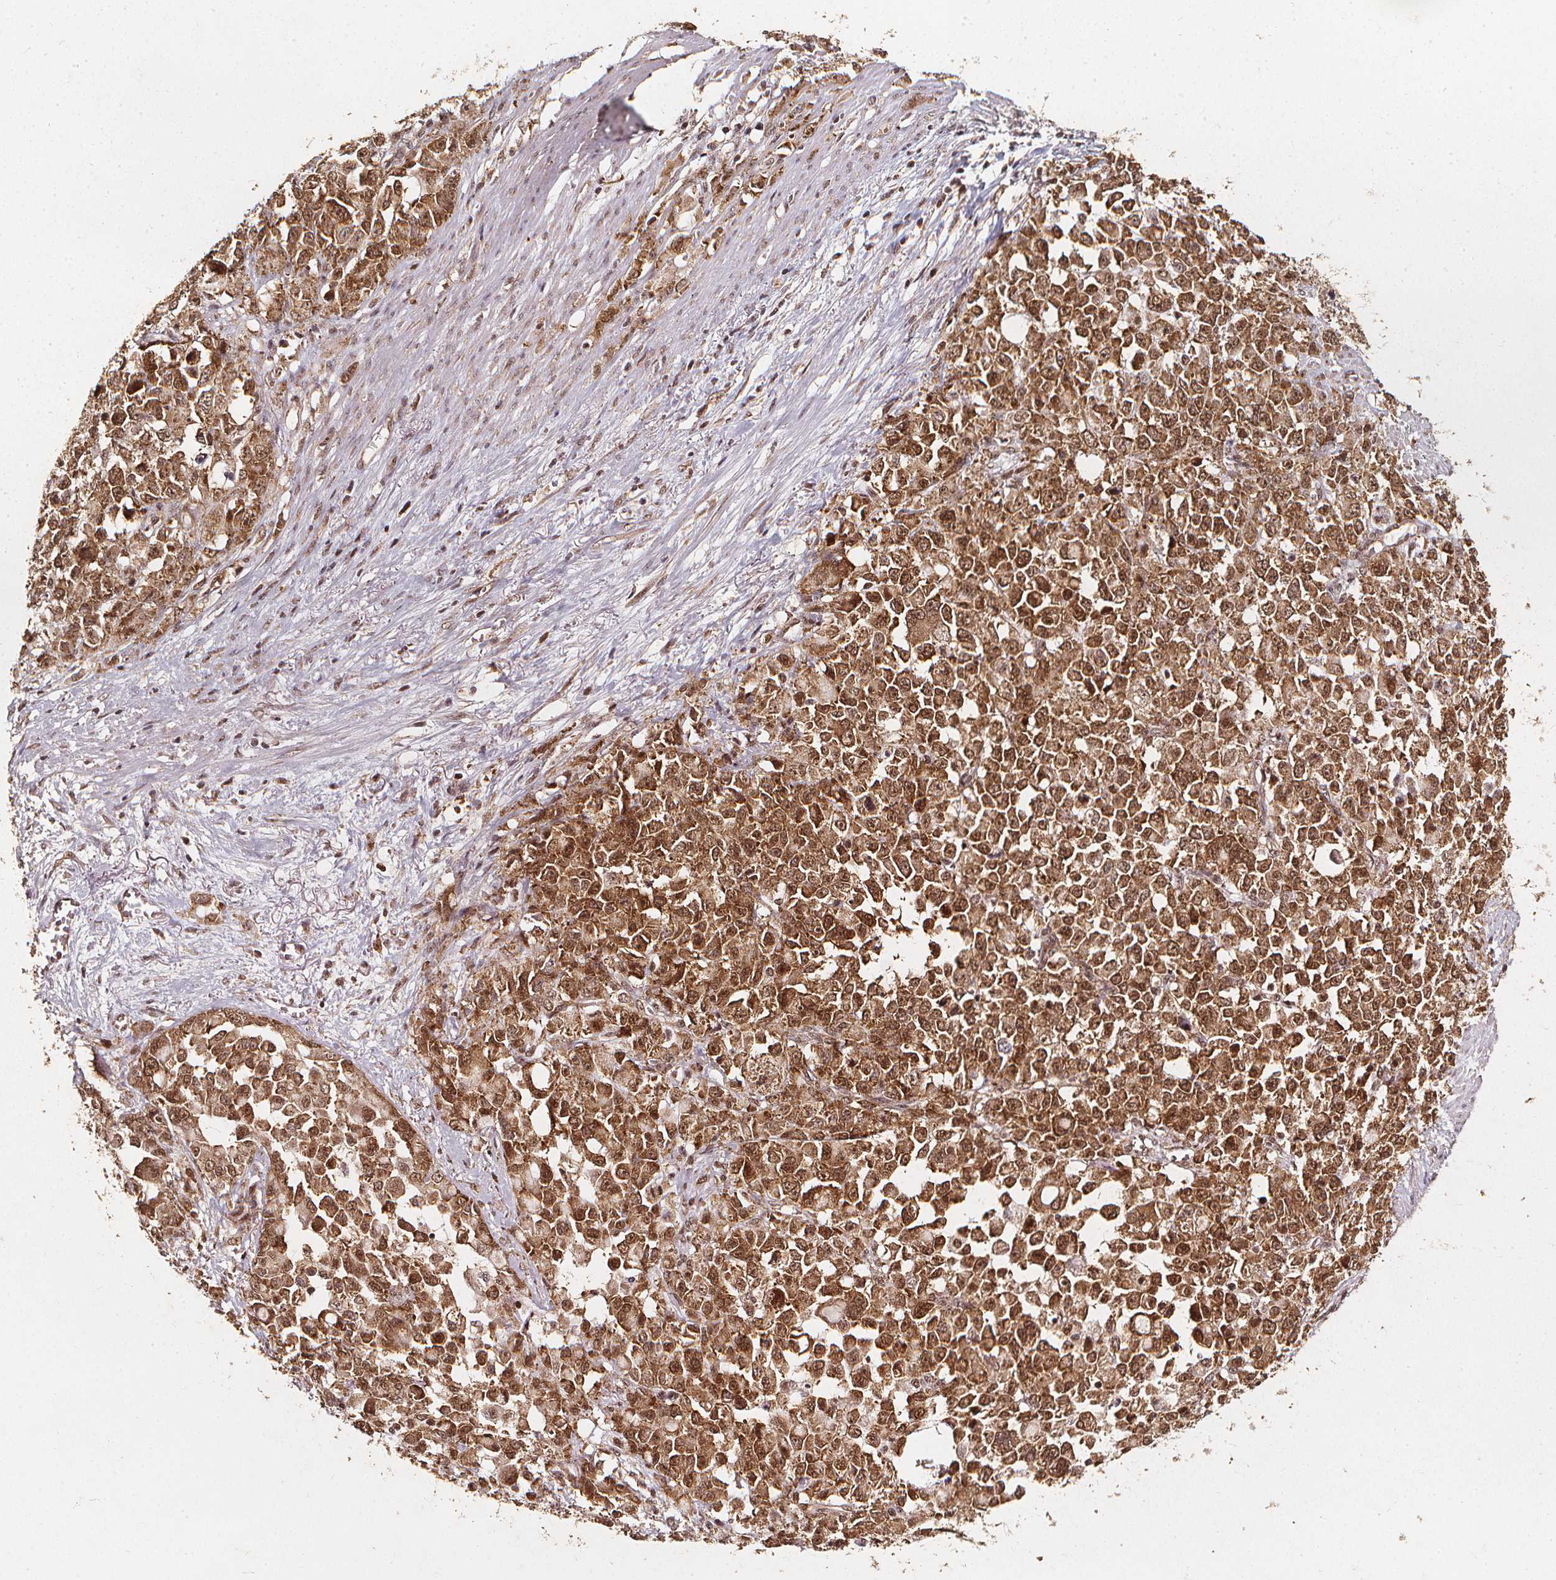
{"staining": {"intensity": "moderate", "quantity": ">75%", "location": "cytoplasmic/membranous,nuclear"}, "tissue": "stomach cancer", "cell_type": "Tumor cells", "image_type": "cancer", "snomed": [{"axis": "morphology", "description": "Adenocarcinoma, NOS"}, {"axis": "topography", "description": "Stomach"}], "caption": "The micrograph displays a brown stain indicating the presence of a protein in the cytoplasmic/membranous and nuclear of tumor cells in stomach cancer. The staining was performed using DAB (3,3'-diaminobenzidine), with brown indicating positive protein expression. Nuclei are stained blue with hematoxylin.", "gene": "SMN1", "patient": {"sex": "female", "age": 76}}